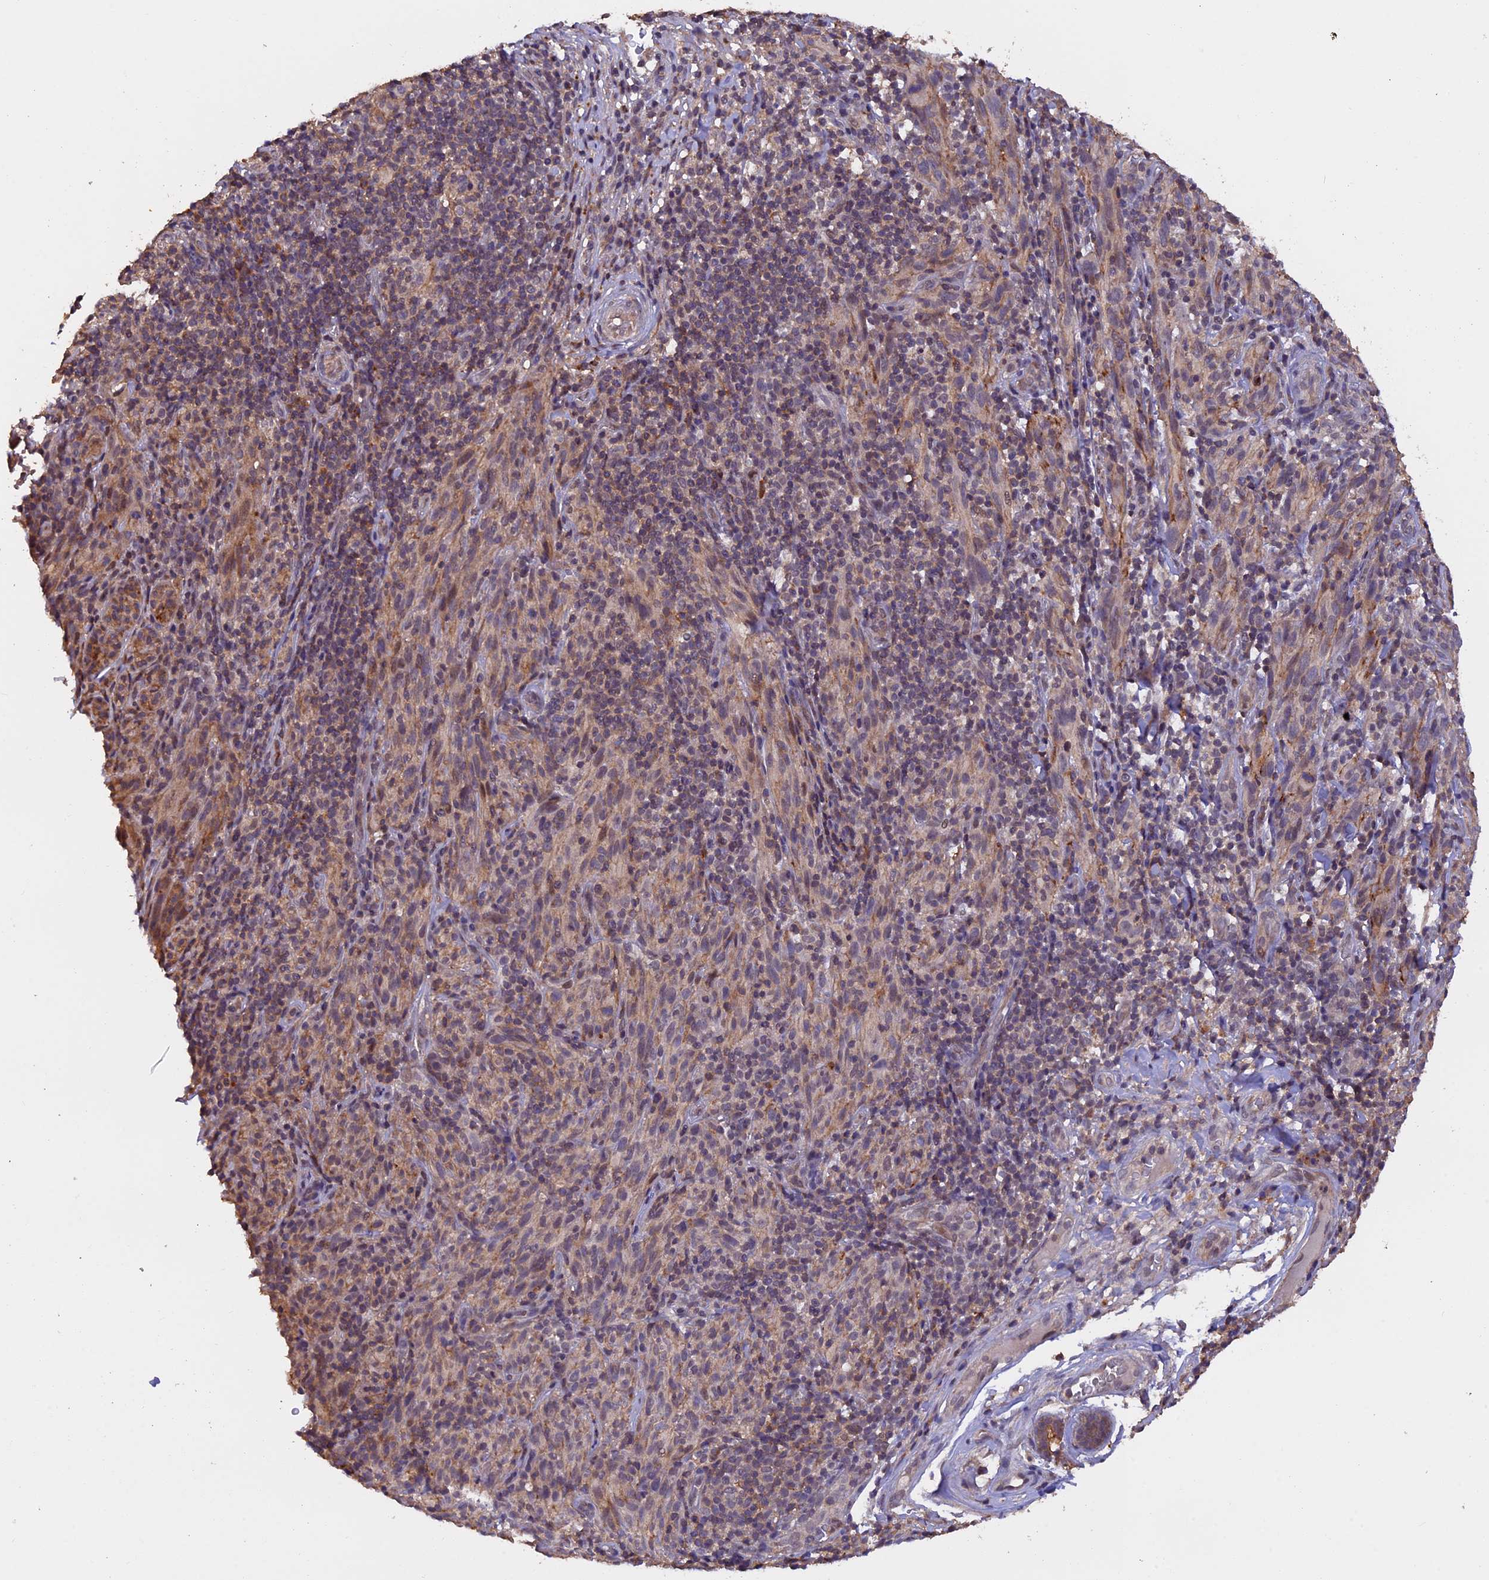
{"staining": {"intensity": "moderate", "quantity": ">75%", "location": "cytoplasmic/membranous"}, "tissue": "melanoma", "cell_type": "Tumor cells", "image_type": "cancer", "snomed": [{"axis": "morphology", "description": "Malignant melanoma, NOS"}, {"axis": "topography", "description": "Skin of head"}], "caption": "A brown stain shows moderate cytoplasmic/membranous positivity of a protein in malignant melanoma tumor cells.", "gene": "PKD2L2", "patient": {"sex": "male", "age": 96}}